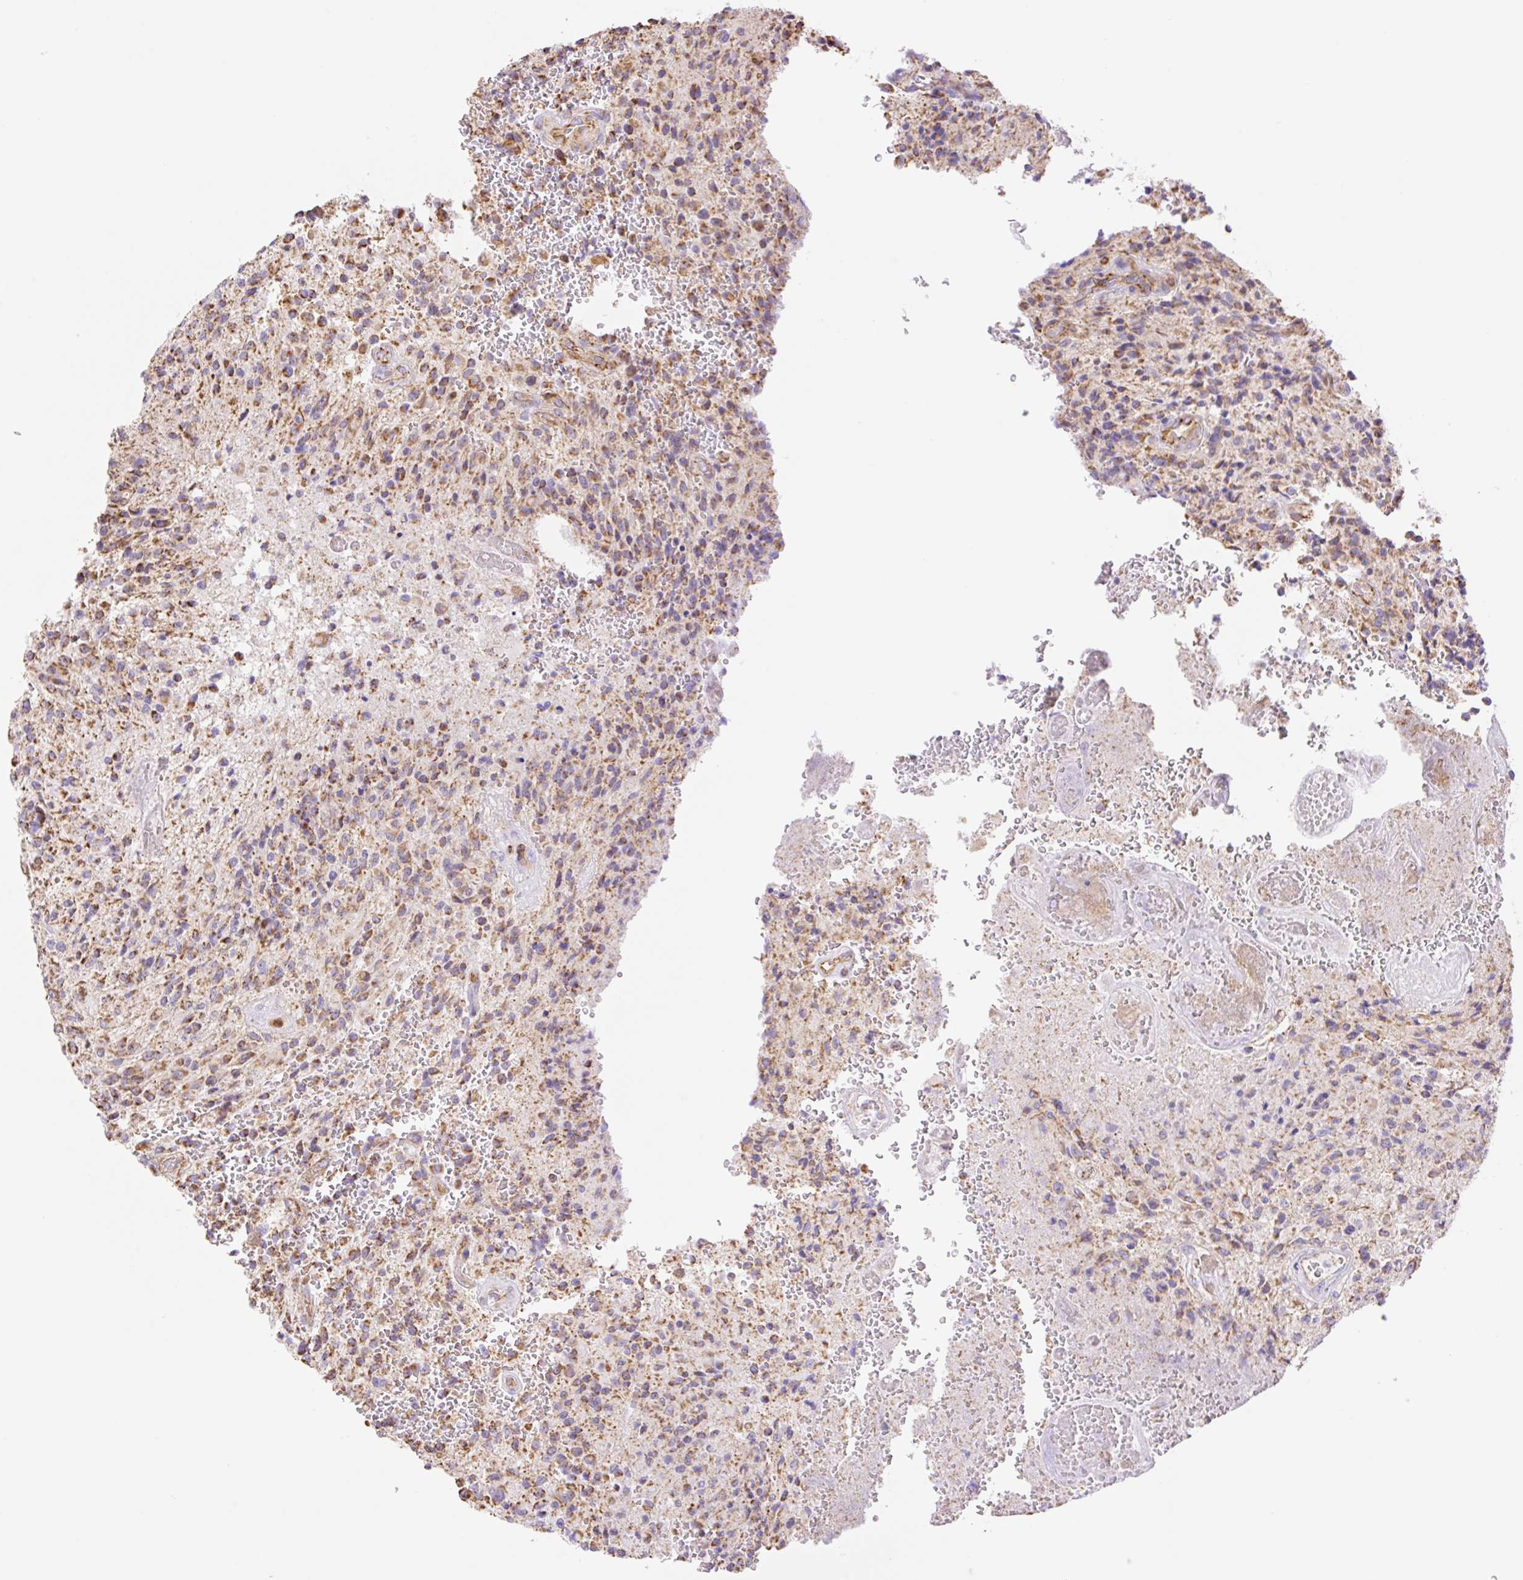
{"staining": {"intensity": "moderate", "quantity": "25%-75%", "location": "cytoplasmic/membranous"}, "tissue": "glioma", "cell_type": "Tumor cells", "image_type": "cancer", "snomed": [{"axis": "morphology", "description": "Normal tissue, NOS"}, {"axis": "morphology", "description": "Glioma, malignant, High grade"}, {"axis": "topography", "description": "Cerebral cortex"}], "caption": "Moderate cytoplasmic/membranous protein positivity is identified in about 25%-75% of tumor cells in malignant glioma (high-grade).", "gene": "ESAM", "patient": {"sex": "male", "age": 56}}